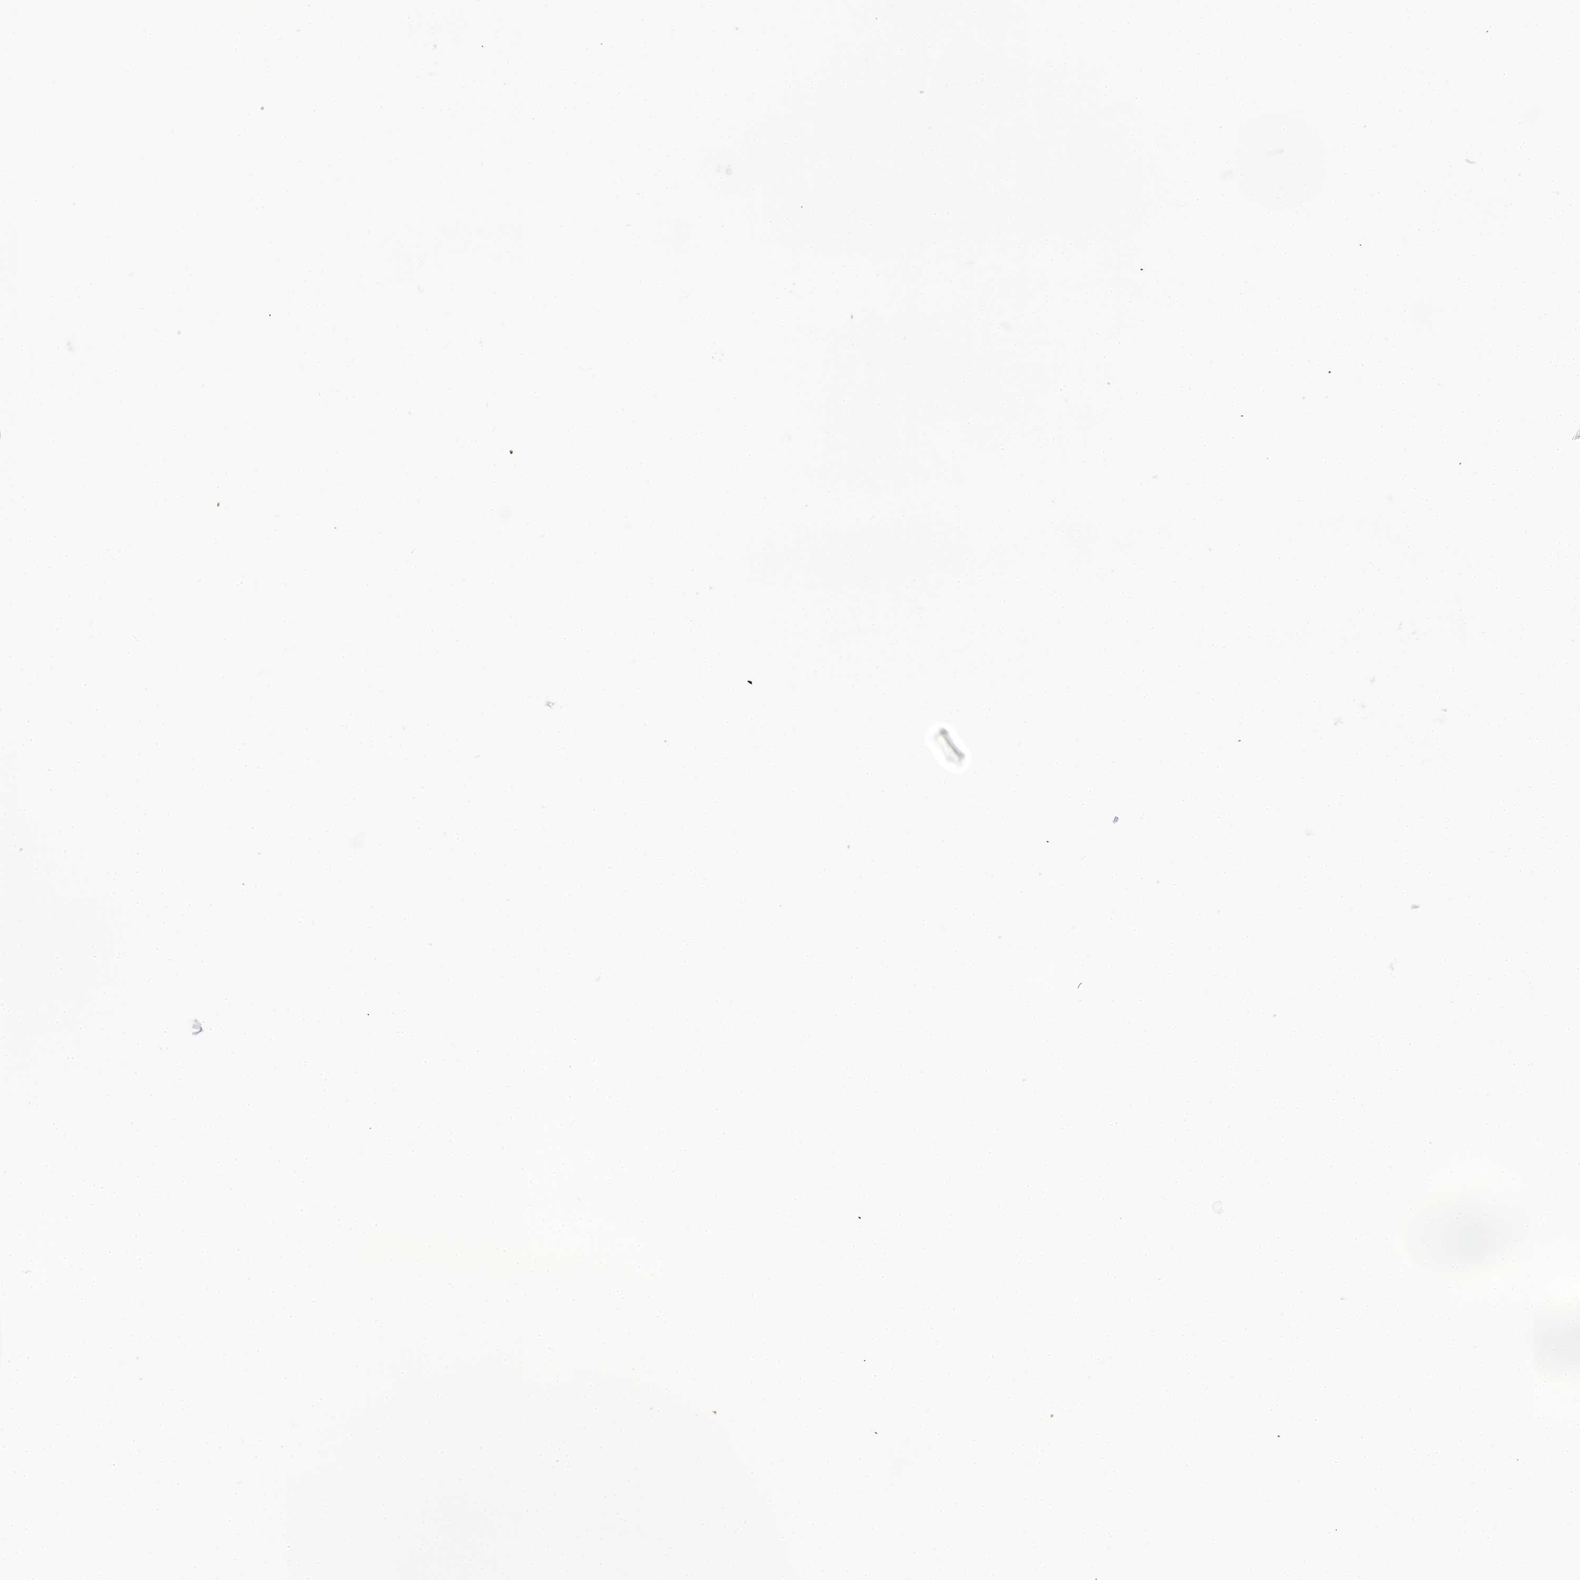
{"staining": {"intensity": "moderate", "quantity": "<25%", "location": "cytoplasmic/membranous"}, "tissue": "colorectal cancer", "cell_type": "Tumor cells", "image_type": "cancer", "snomed": [{"axis": "morphology", "description": "Adenocarcinoma, NOS"}, {"axis": "topography", "description": "Colon"}], "caption": "Colorectal adenocarcinoma stained for a protein (brown) exhibits moderate cytoplasmic/membranous positive positivity in about <25% of tumor cells.", "gene": "ACOT2", "patient": {"sex": "female", "age": 46}}